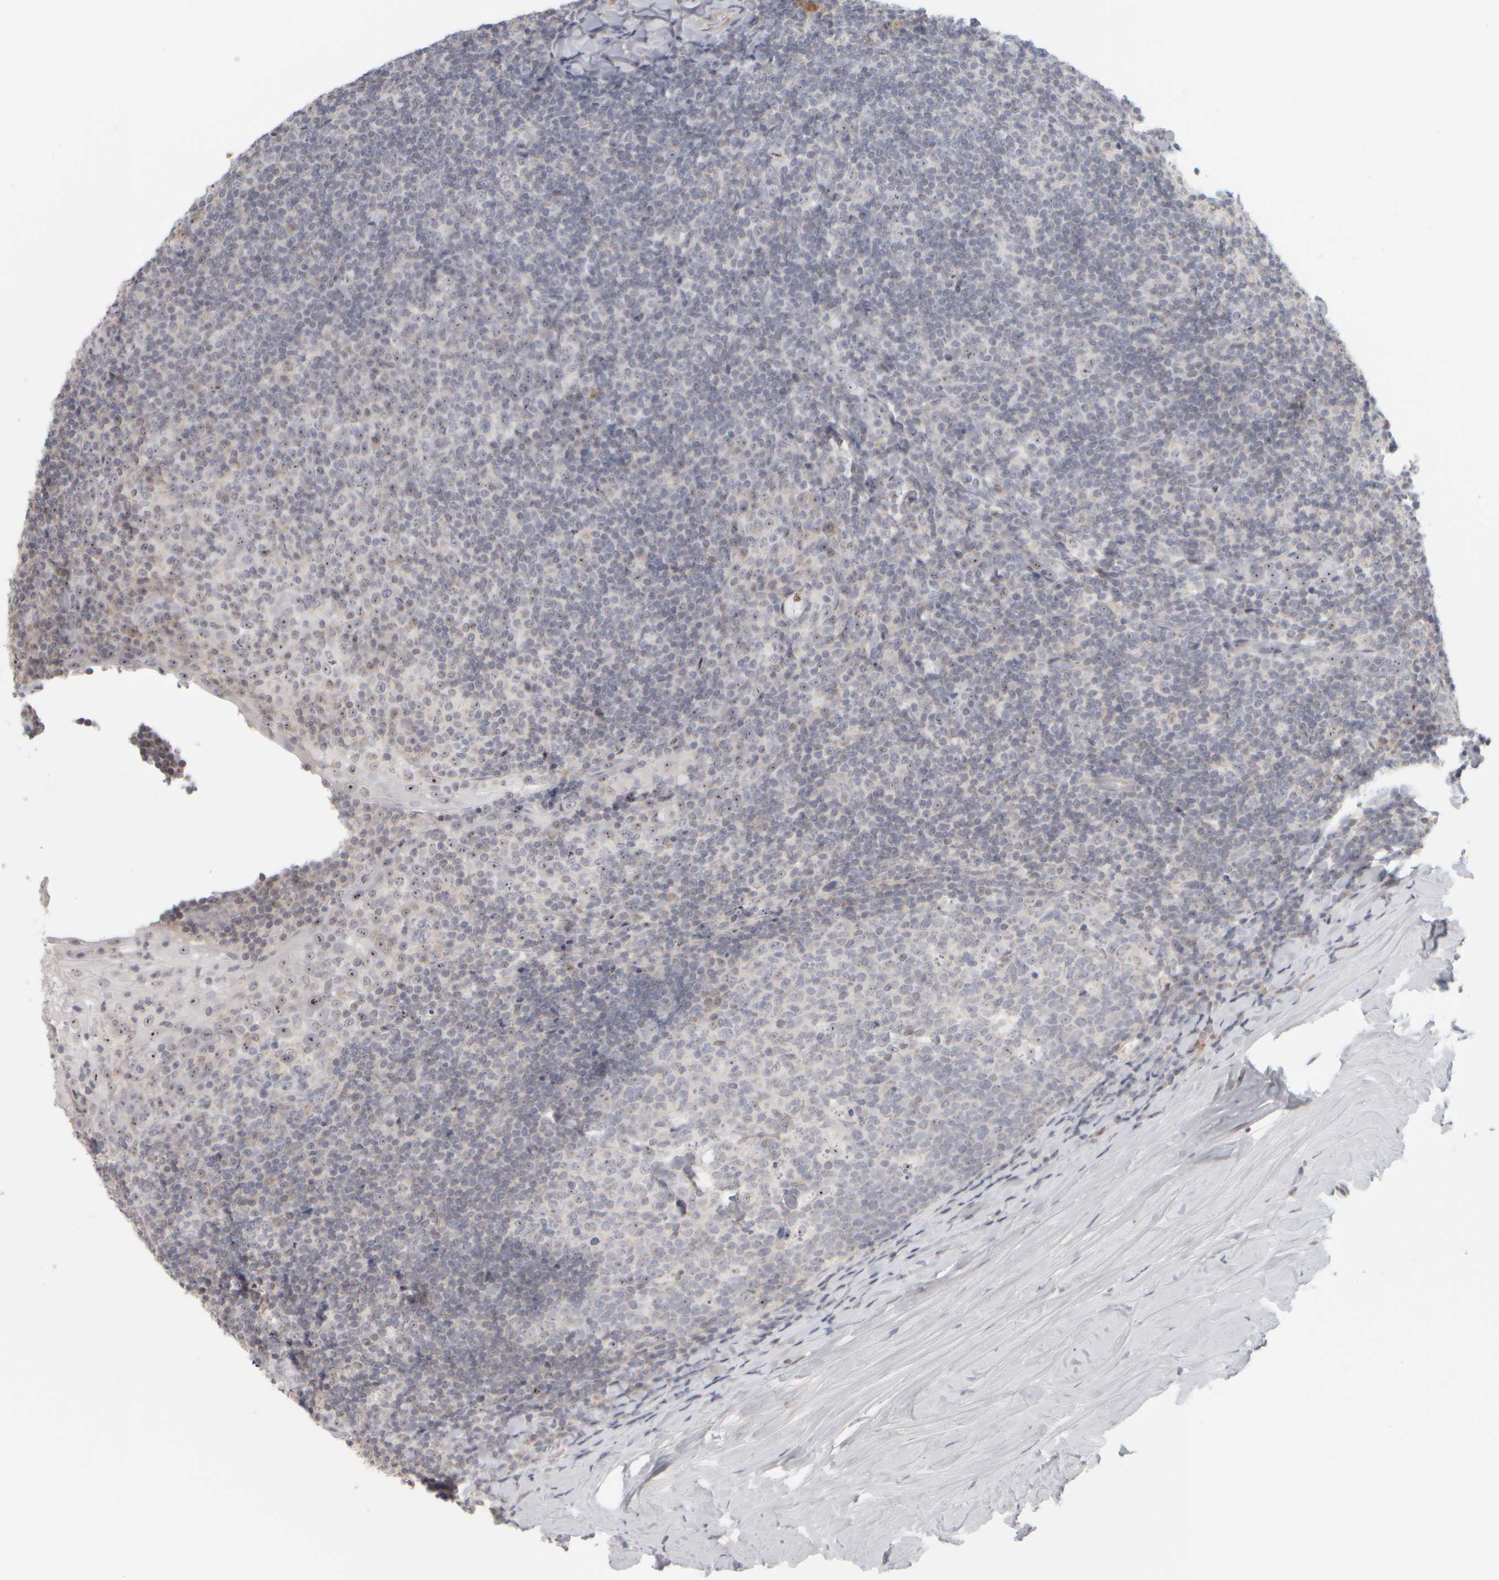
{"staining": {"intensity": "moderate", "quantity": "<25%", "location": "nuclear"}, "tissue": "tonsil", "cell_type": "Germinal center cells", "image_type": "normal", "snomed": [{"axis": "morphology", "description": "Normal tissue, NOS"}, {"axis": "topography", "description": "Tonsil"}], "caption": "This image exhibits unremarkable tonsil stained with immunohistochemistry to label a protein in brown. The nuclear of germinal center cells show moderate positivity for the protein. Nuclei are counter-stained blue.", "gene": "DCXR", "patient": {"sex": "male", "age": 37}}